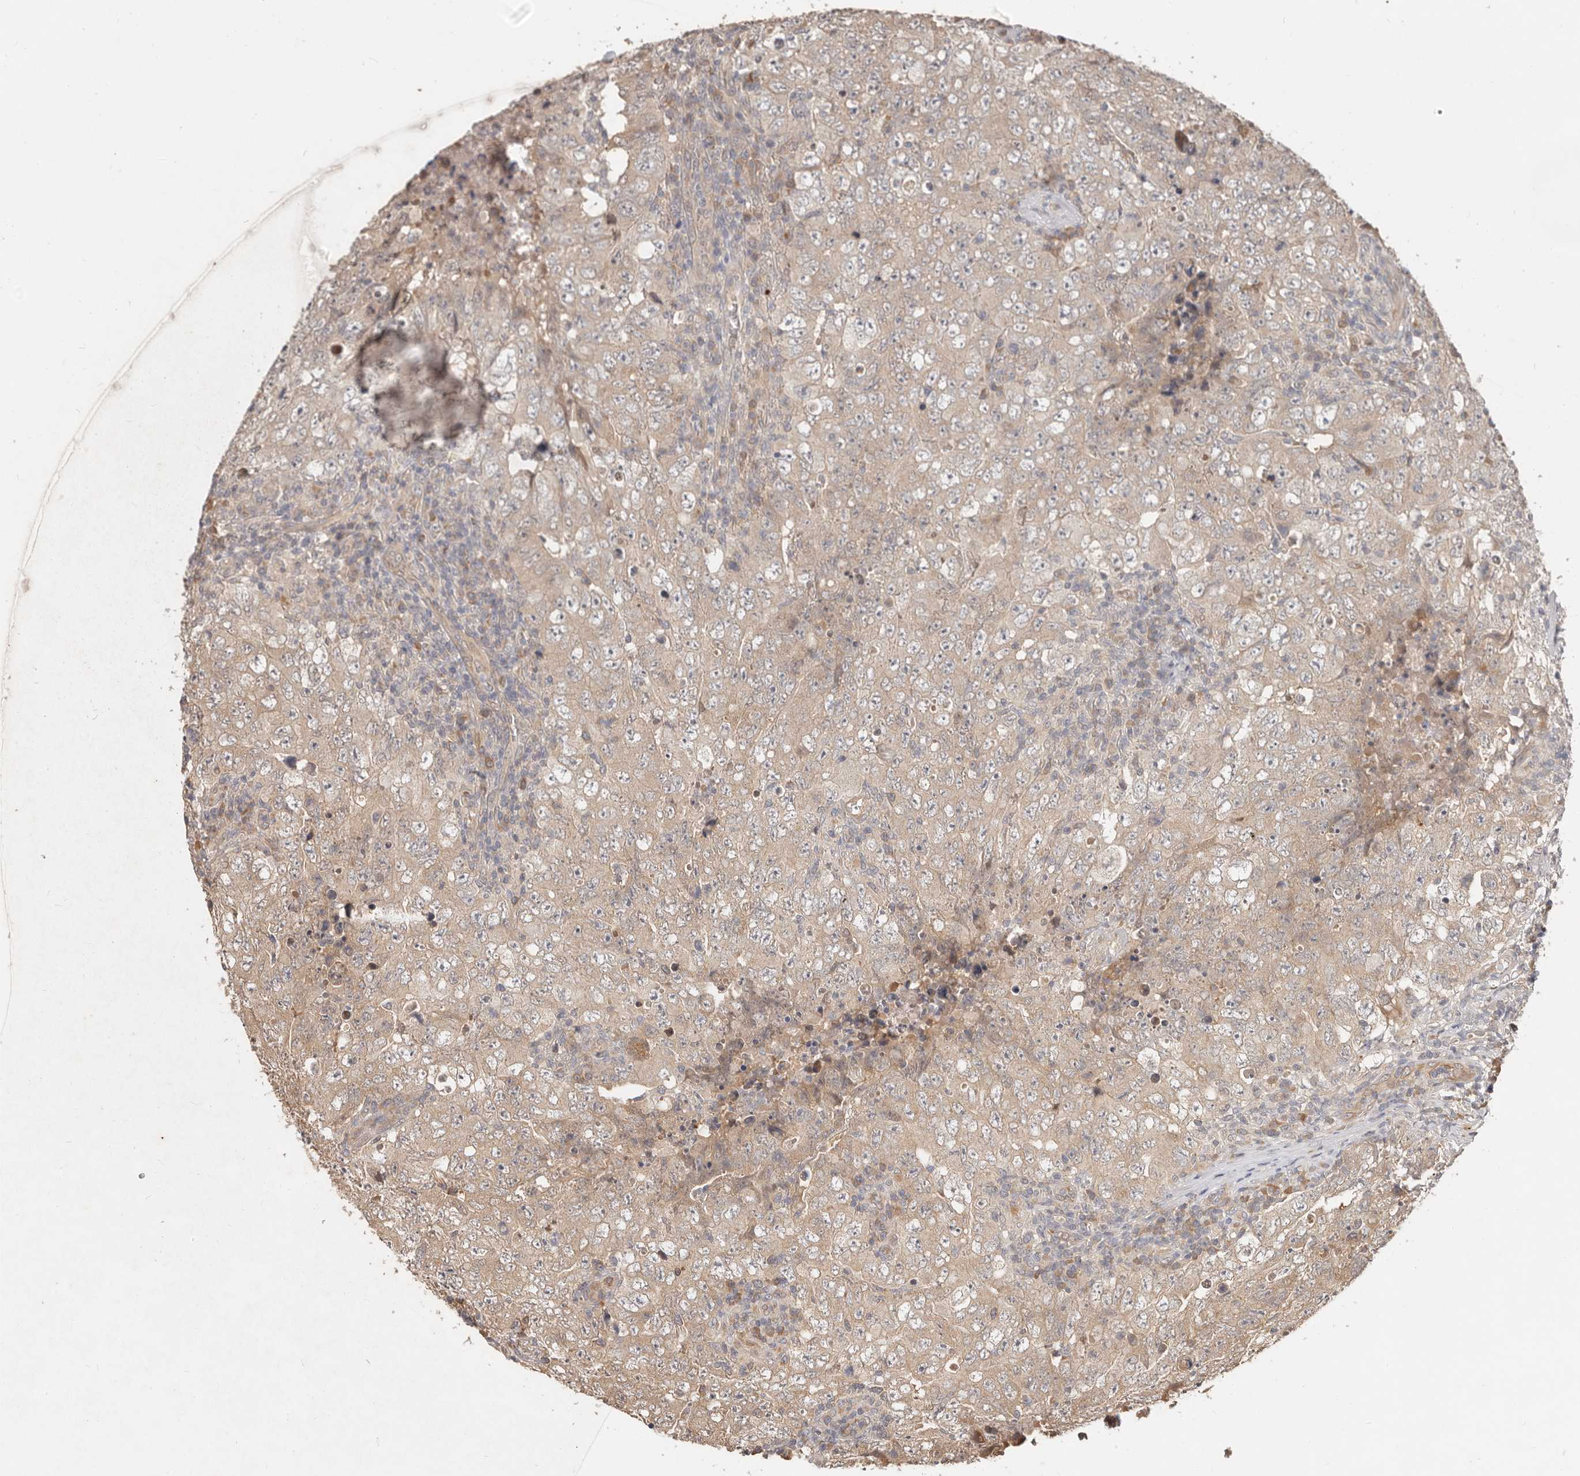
{"staining": {"intensity": "weak", "quantity": ">75%", "location": "cytoplasmic/membranous"}, "tissue": "testis cancer", "cell_type": "Tumor cells", "image_type": "cancer", "snomed": [{"axis": "morphology", "description": "Carcinoma, Embryonal, NOS"}, {"axis": "topography", "description": "Testis"}], "caption": "The micrograph demonstrates a brown stain indicating the presence of a protein in the cytoplasmic/membranous of tumor cells in embryonal carcinoma (testis).", "gene": "MTFR2", "patient": {"sex": "male", "age": 26}}